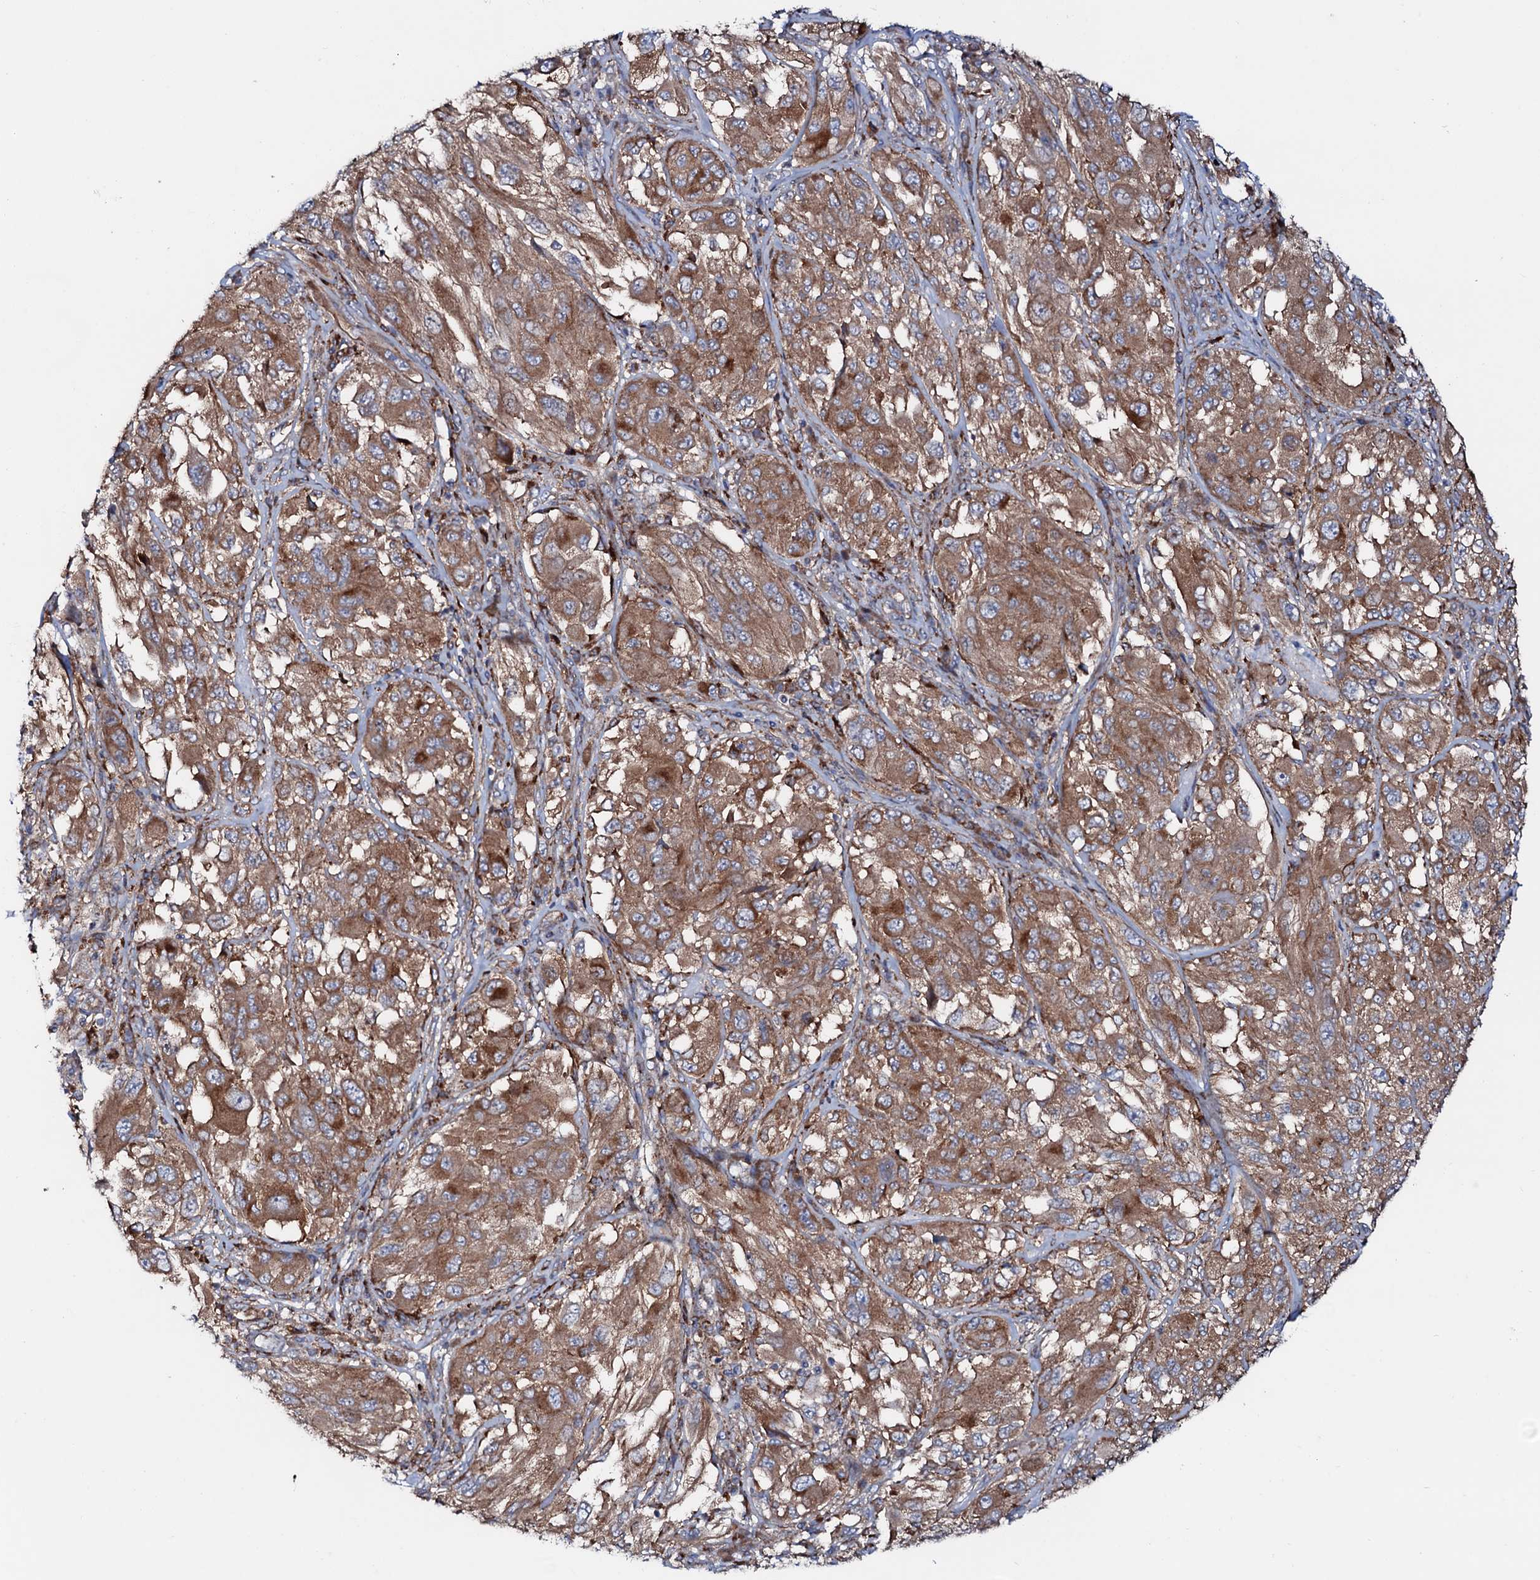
{"staining": {"intensity": "moderate", "quantity": ">75%", "location": "cytoplasmic/membranous"}, "tissue": "melanoma", "cell_type": "Tumor cells", "image_type": "cancer", "snomed": [{"axis": "morphology", "description": "Malignant melanoma, NOS"}, {"axis": "topography", "description": "Skin"}], "caption": "Malignant melanoma tissue shows moderate cytoplasmic/membranous expression in approximately >75% of tumor cells (IHC, brightfield microscopy, high magnification).", "gene": "P2RX4", "patient": {"sex": "female", "age": 91}}